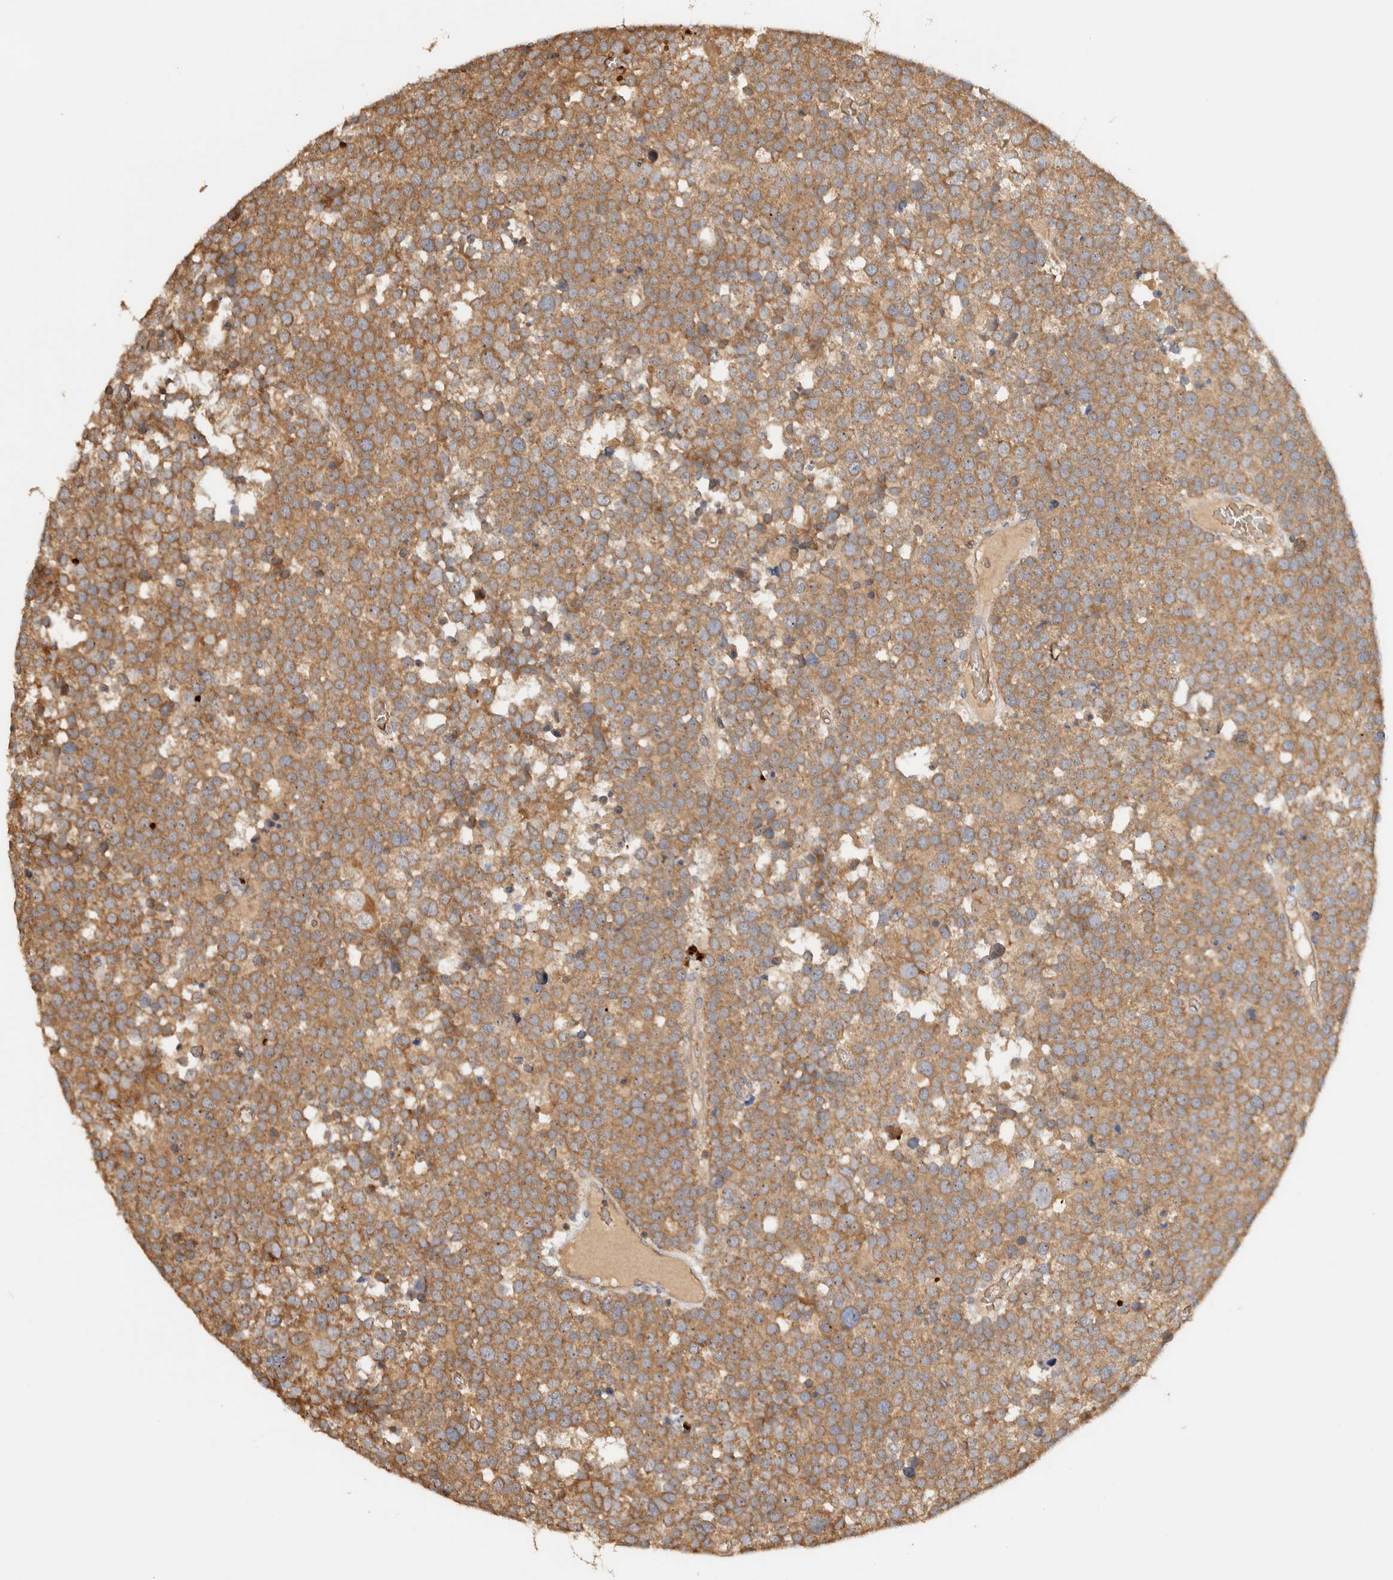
{"staining": {"intensity": "moderate", "quantity": ">75%", "location": "cytoplasmic/membranous"}, "tissue": "testis cancer", "cell_type": "Tumor cells", "image_type": "cancer", "snomed": [{"axis": "morphology", "description": "Seminoma, NOS"}, {"axis": "topography", "description": "Testis"}], "caption": "Immunohistochemistry (IHC) histopathology image of human testis cancer stained for a protein (brown), which reveals medium levels of moderate cytoplasmic/membranous positivity in about >75% of tumor cells.", "gene": "TTI2", "patient": {"sex": "male", "age": 71}}